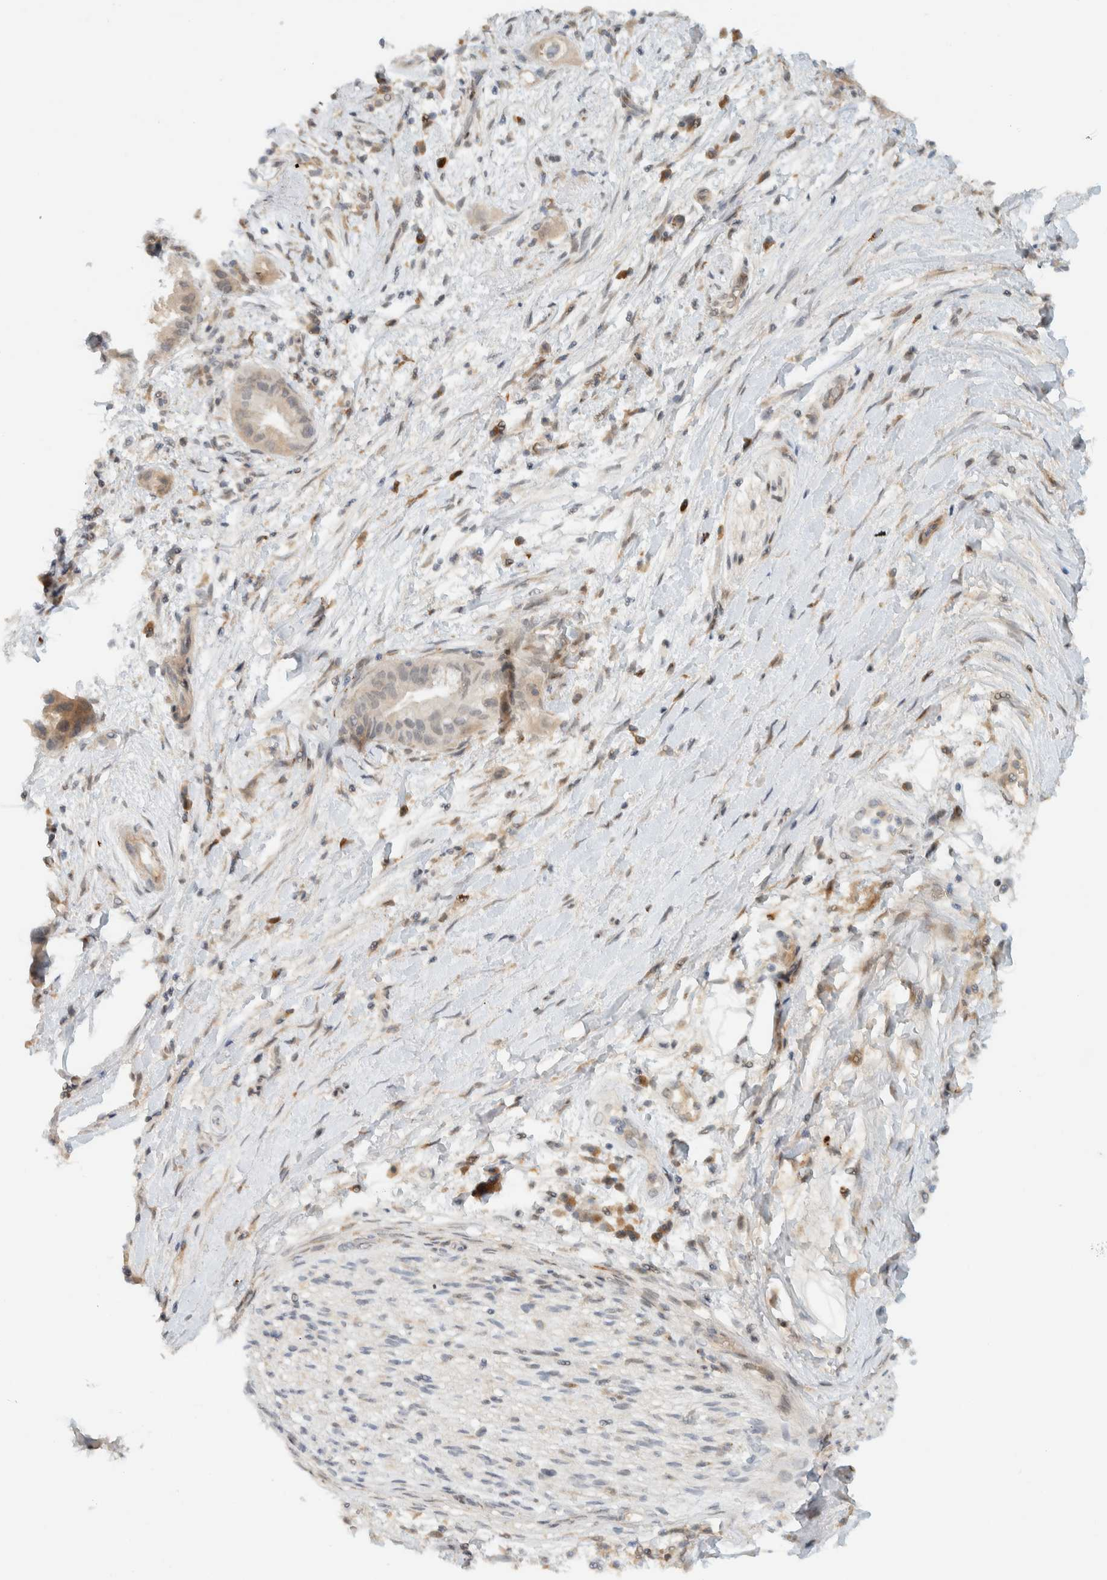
{"staining": {"intensity": "negative", "quantity": "none", "location": "none"}, "tissue": "pancreatic cancer", "cell_type": "Tumor cells", "image_type": "cancer", "snomed": [{"axis": "morphology", "description": "Adenocarcinoma, NOS"}, {"axis": "topography", "description": "Pancreas"}], "caption": "IHC of pancreatic adenocarcinoma shows no positivity in tumor cells.", "gene": "ITPRID1", "patient": {"sex": "female", "age": 73}}